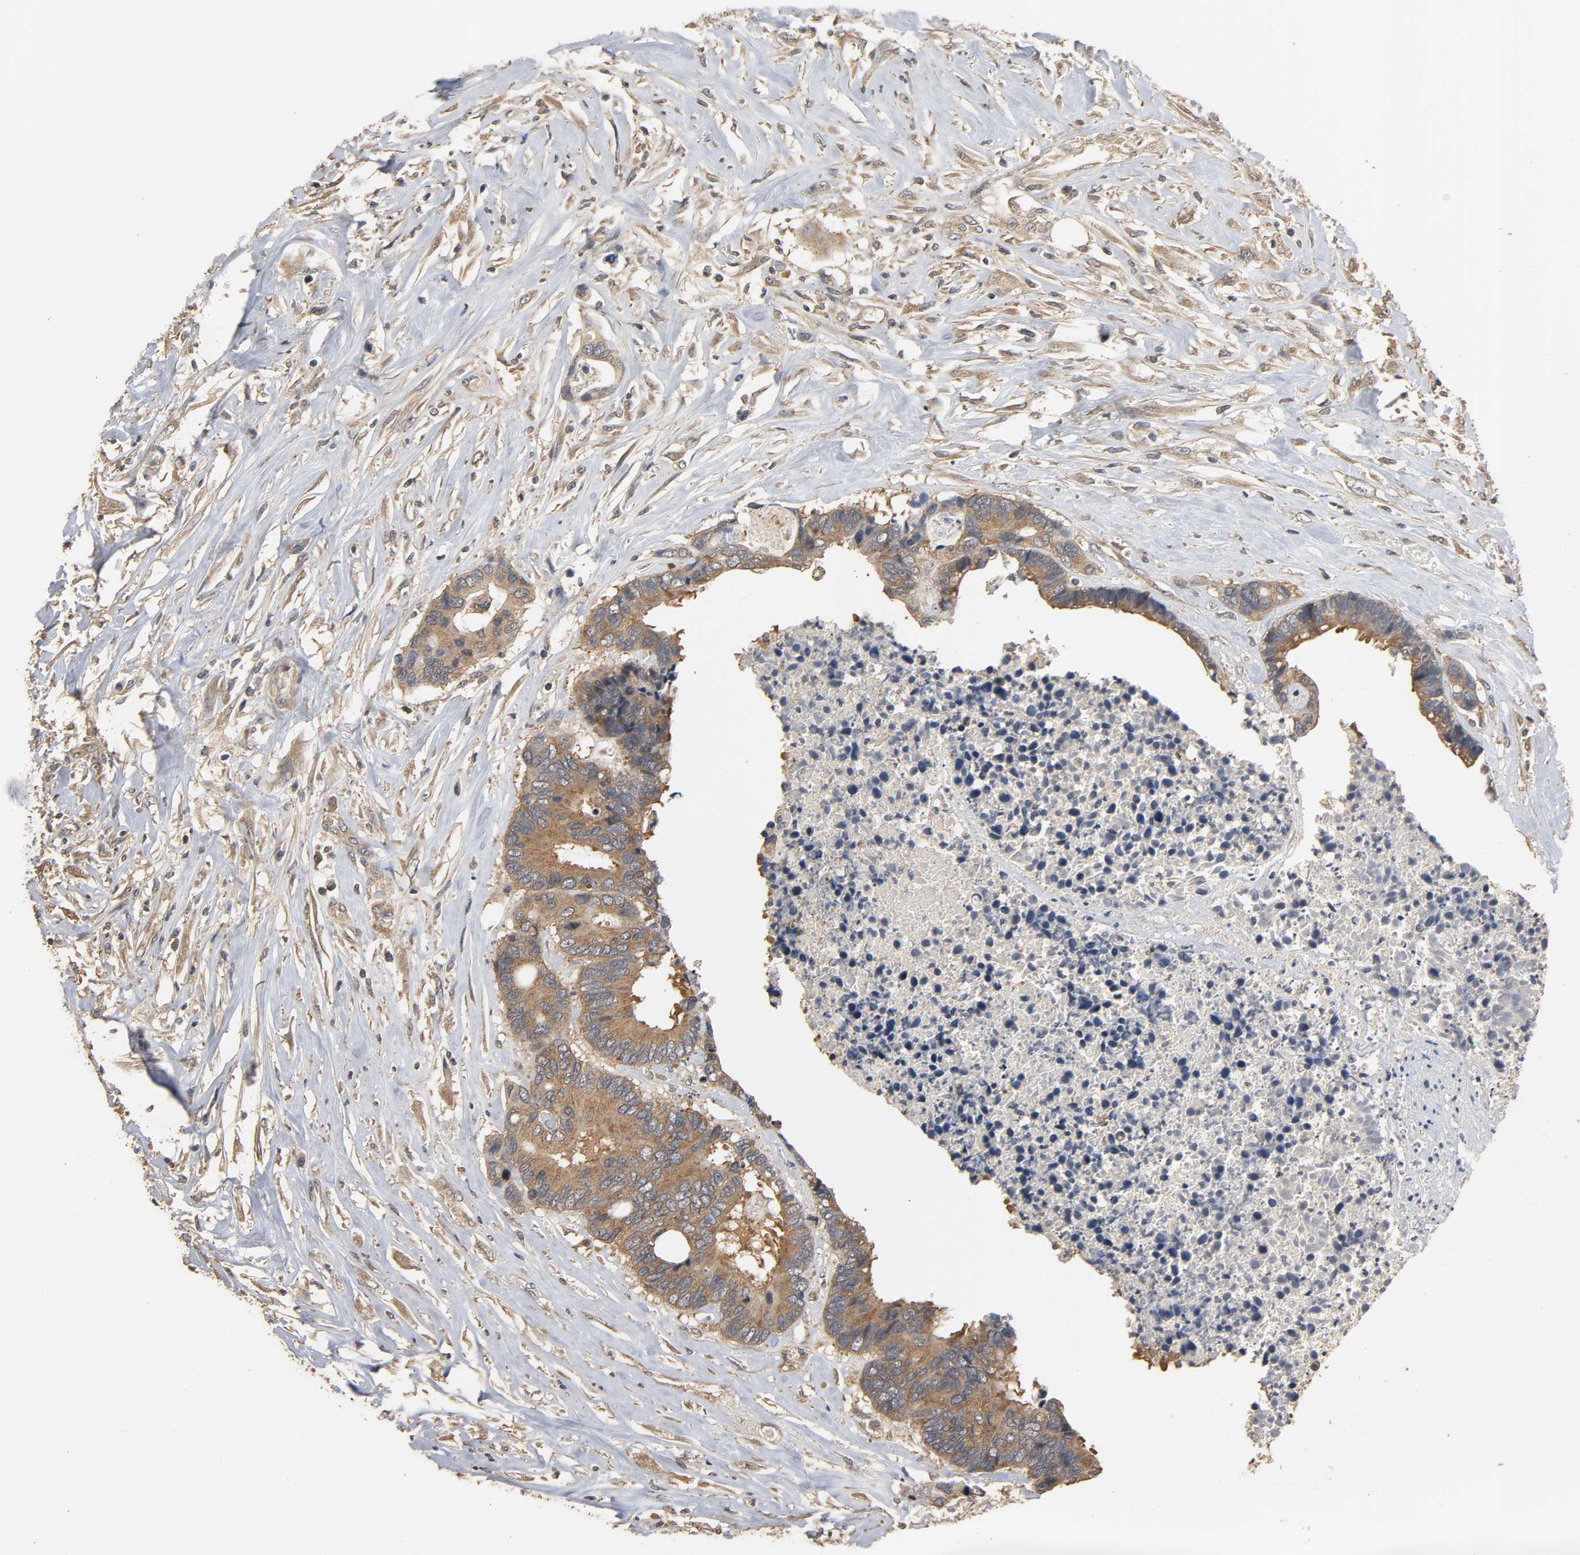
{"staining": {"intensity": "moderate", "quantity": ">75%", "location": "cytoplasmic/membranous"}, "tissue": "colorectal cancer", "cell_type": "Tumor cells", "image_type": "cancer", "snomed": [{"axis": "morphology", "description": "Adenocarcinoma, NOS"}, {"axis": "topography", "description": "Rectum"}], "caption": "The photomicrograph demonstrates staining of colorectal cancer, revealing moderate cytoplasmic/membranous protein staining (brown color) within tumor cells. (Brightfield microscopy of DAB IHC at high magnification).", "gene": "ARHGEF7", "patient": {"sex": "male", "age": 55}}